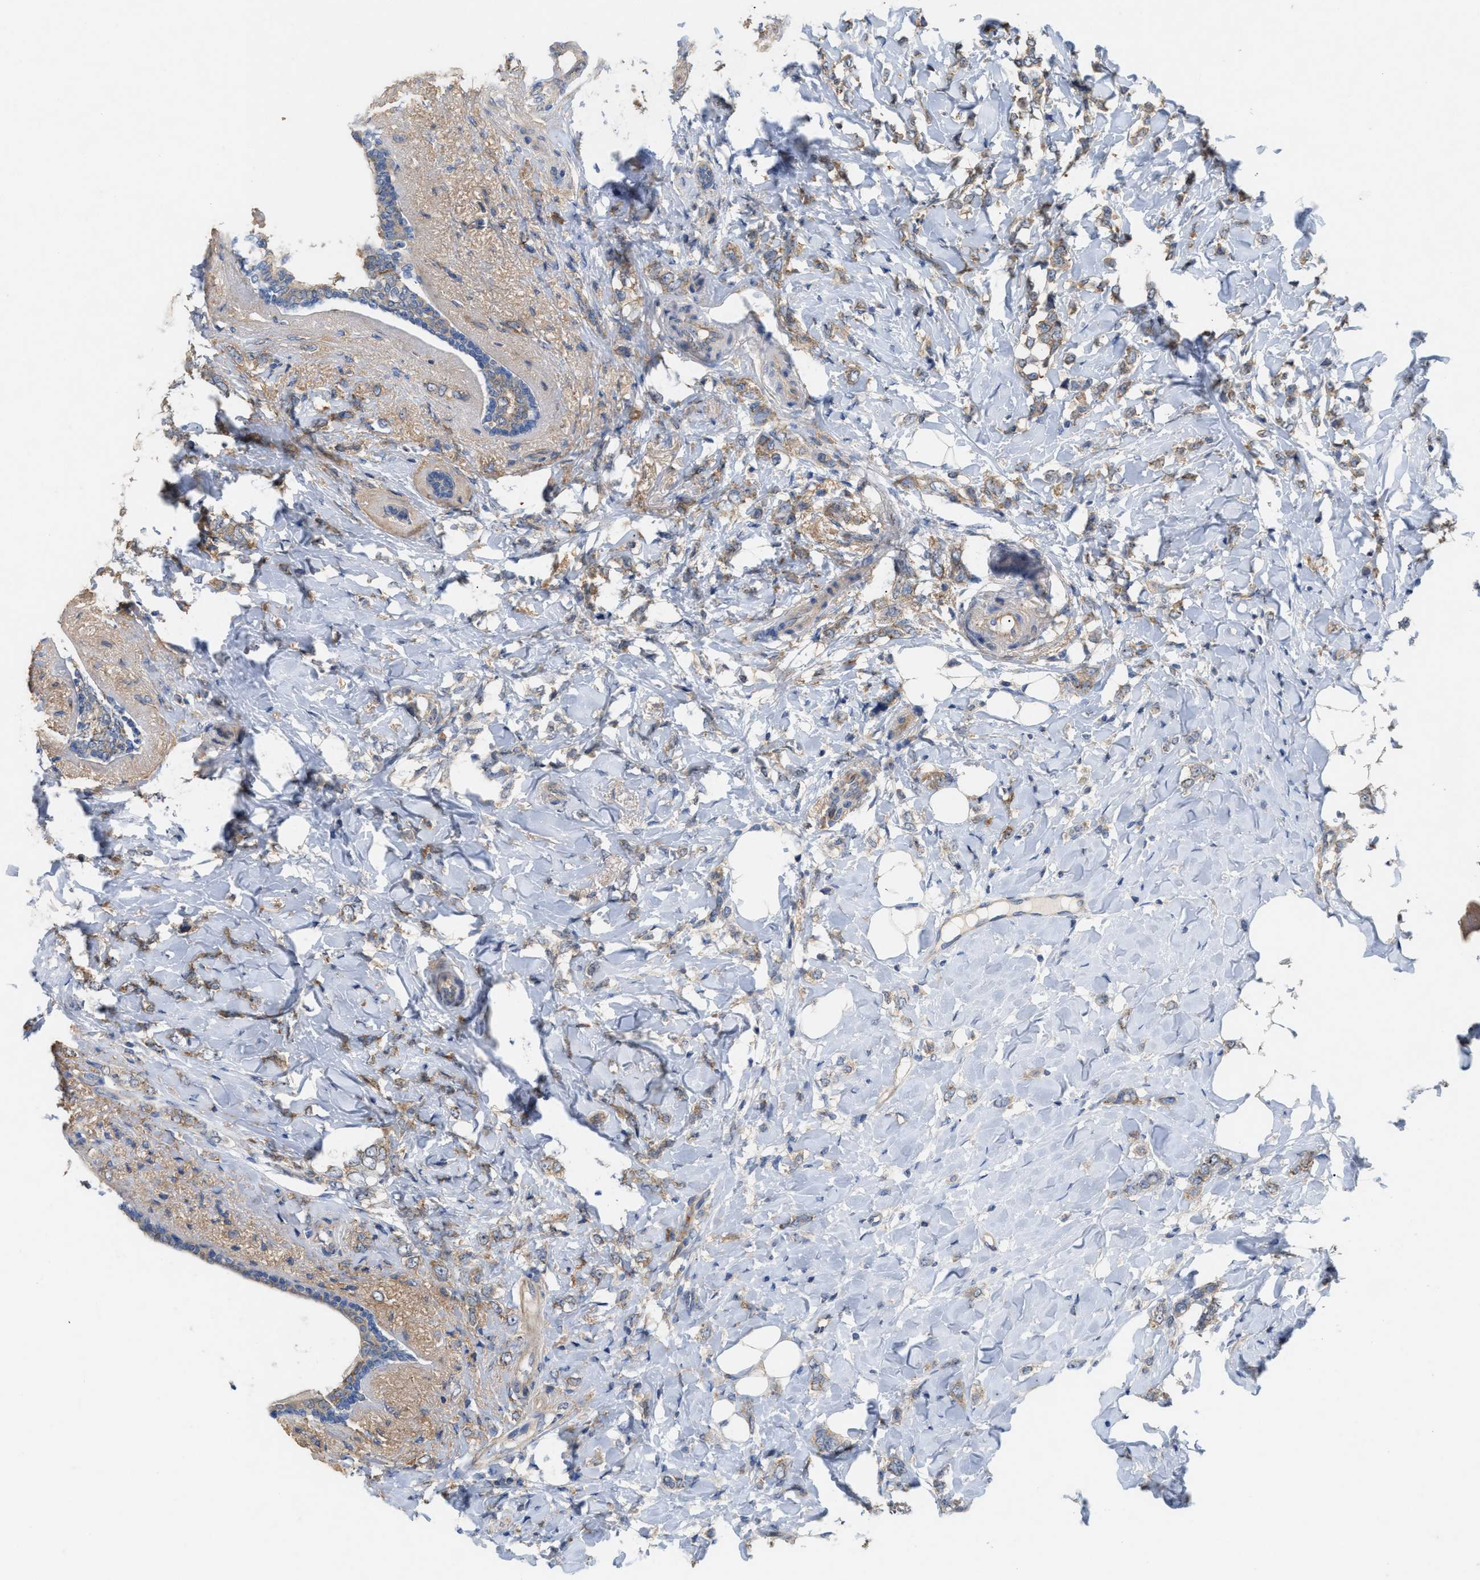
{"staining": {"intensity": "moderate", "quantity": ">75%", "location": "cytoplasmic/membranous"}, "tissue": "breast cancer", "cell_type": "Tumor cells", "image_type": "cancer", "snomed": [{"axis": "morphology", "description": "Normal tissue, NOS"}, {"axis": "morphology", "description": "Lobular carcinoma"}, {"axis": "topography", "description": "Breast"}], "caption": "The image demonstrates immunohistochemical staining of breast cancer. There is moderate cytoplasmic/membranous positivity is seen in approximately >75% of tumor cells.", "gene": "UBAP2", "patient": {"sex": "female", "age": 47}}